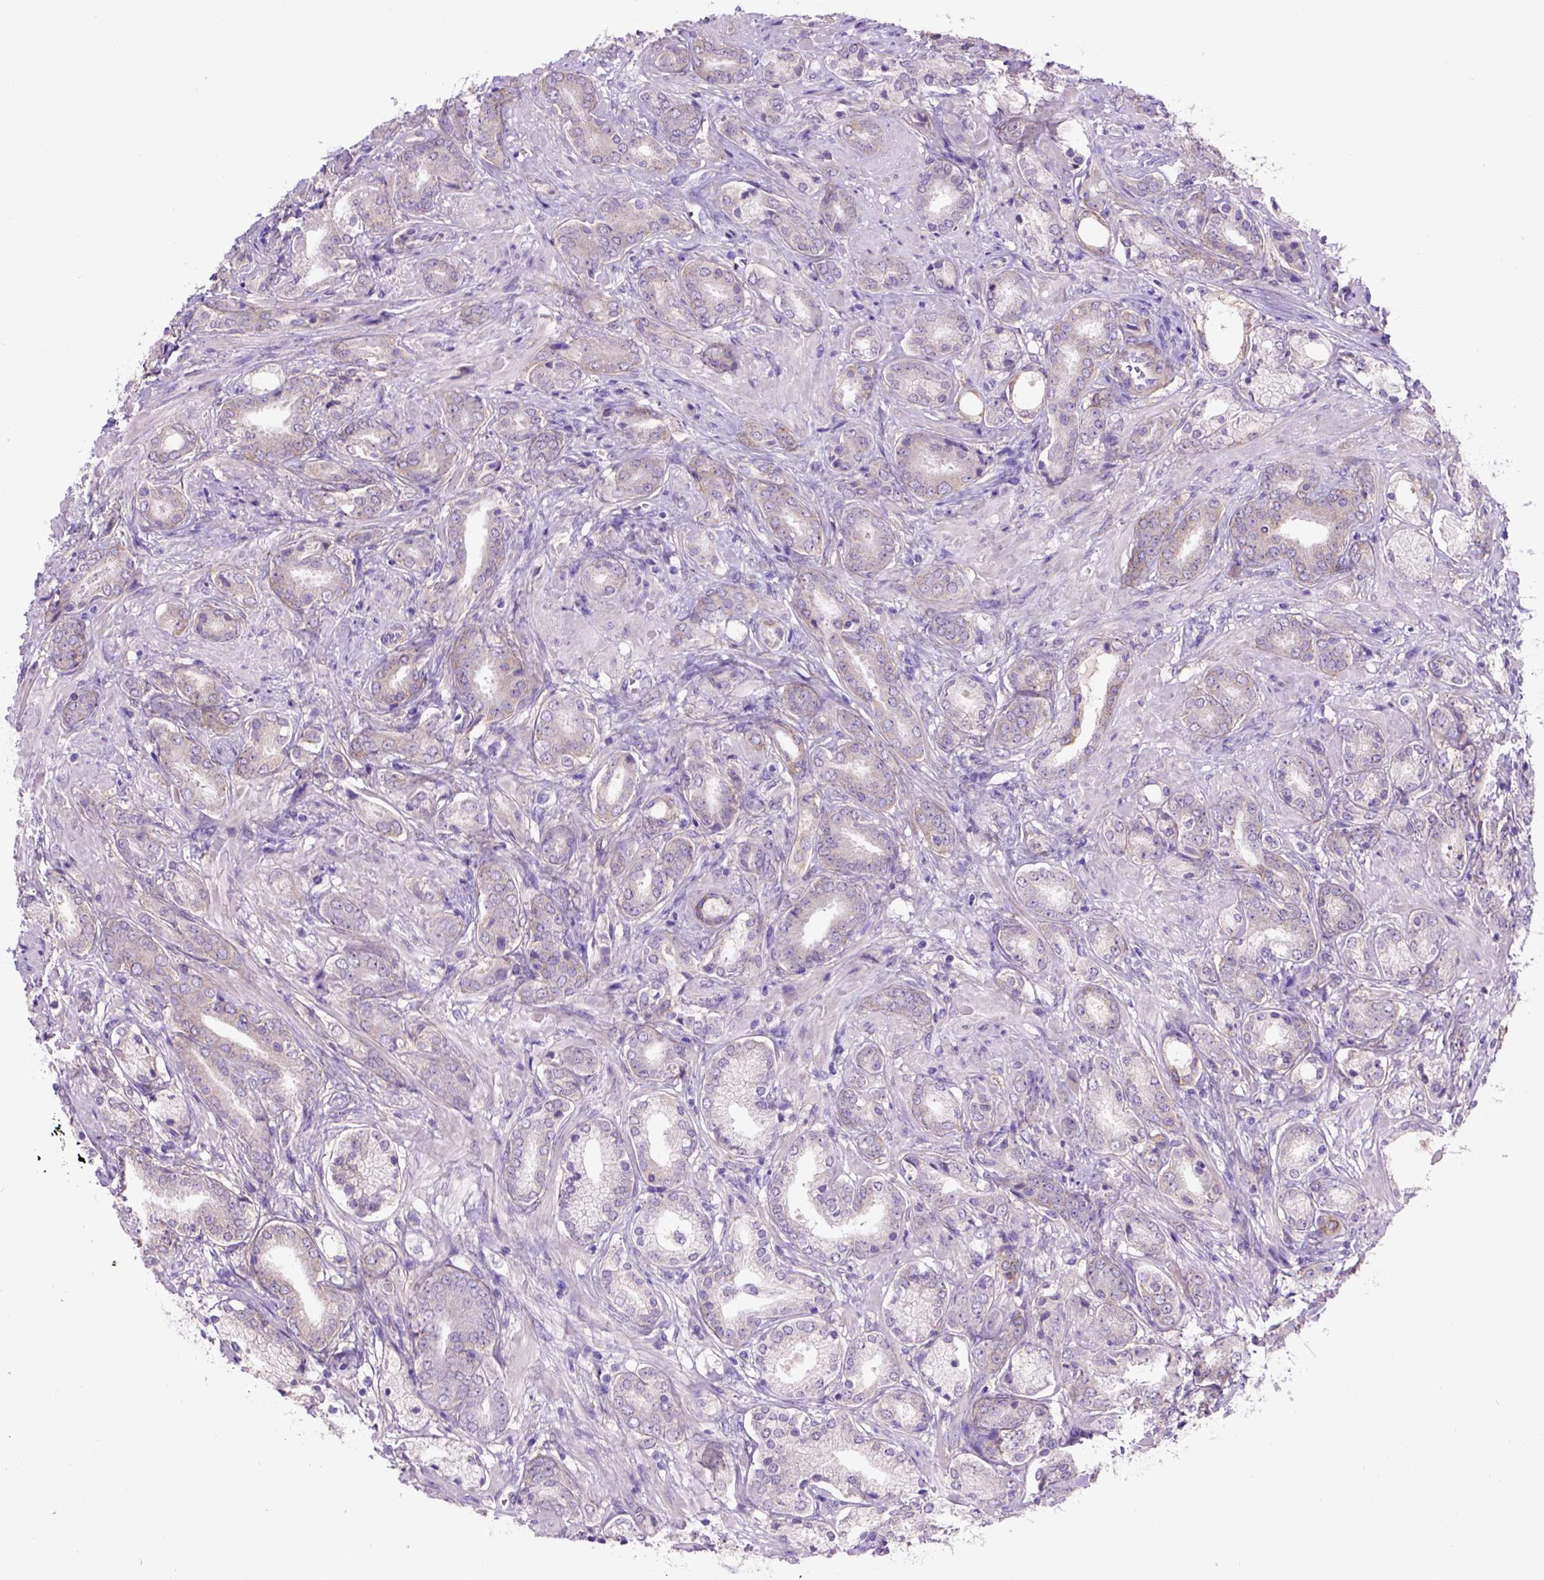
{"staining": {"intensity": "negative", "quantity": "none", "location": "none"}, "tissue": "prostate cancer", "cell_type": "Tumor cells", "image_type": "cancer", "snomed": [{"axis": "morphology", "description": "Adenocarcinoma, High grade"}, {"axis": "topography", "description": "Prostate"}], "caption": "High magnification brightfield microscopy of high-grade adenocarcinoma (prostate) stained with DAB (3,3'-diaminobenzidine) (brown) and counterstained with hematoxylin (blue): tumor cells show no significant staining.", "gene": "EGFR", "patient": {"sex": "male", "age": 56}}